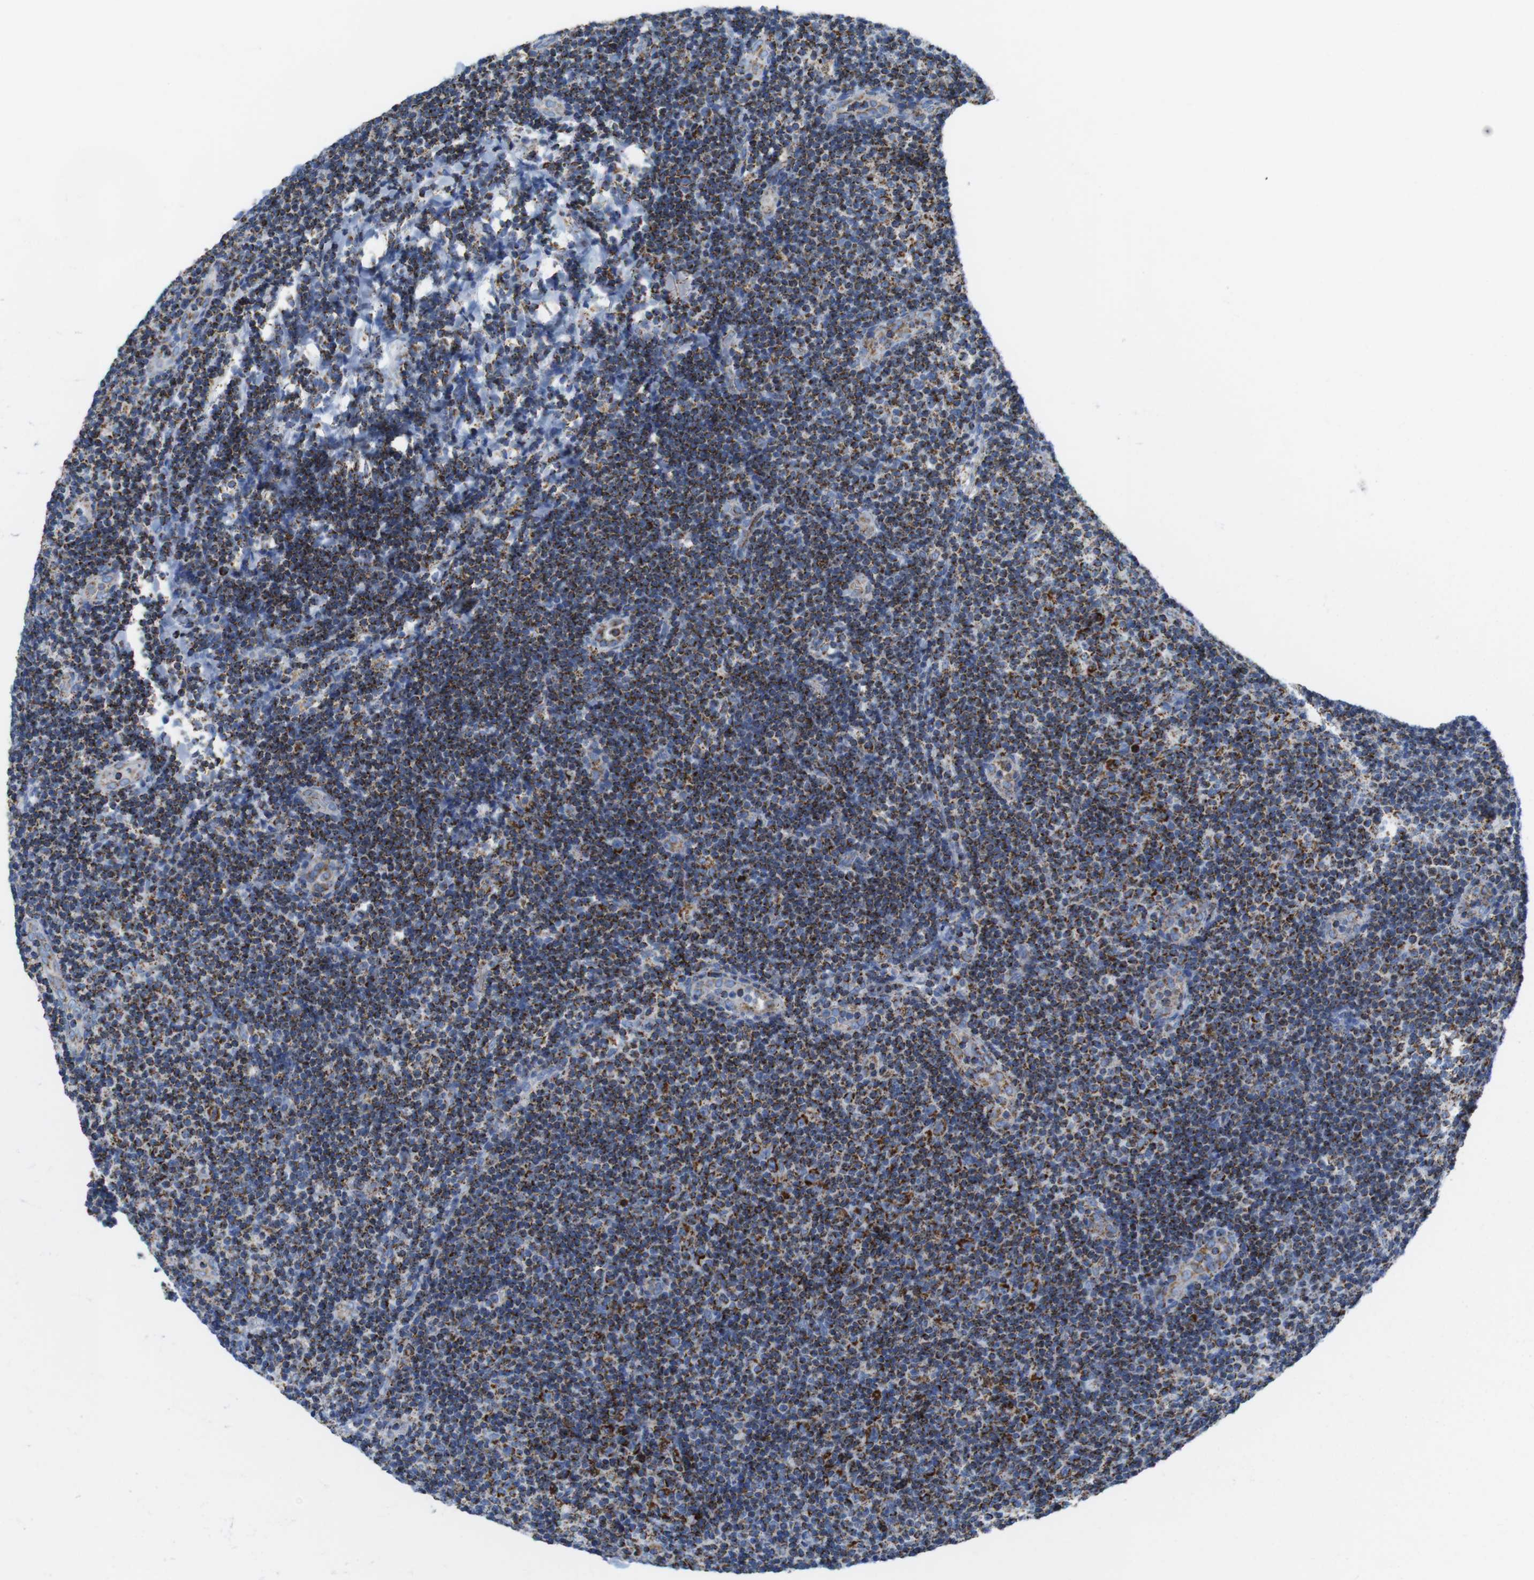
{"staining": {"intensity": "strong", "quantity": ">75%", "location": "cytoplasmic/membranous"}, "tissue": "lymphoma", "cell_type": "Tumor cells", "image_type": "cancer", "snomed": [{"axis": "morphology", "description": "Malignant lymphoma, non-Hodgkin's type, Low grade"}, {"axis": "topography", "description": "Lymph node"}], "caption": "Human low-grade malignant lymphoma, non-Hodgkin's type stained with a protein marker exhibits strong staining in tumor cells.", "gene": "ATP5PO", "patient": {"sex": "male", "age": 83}}